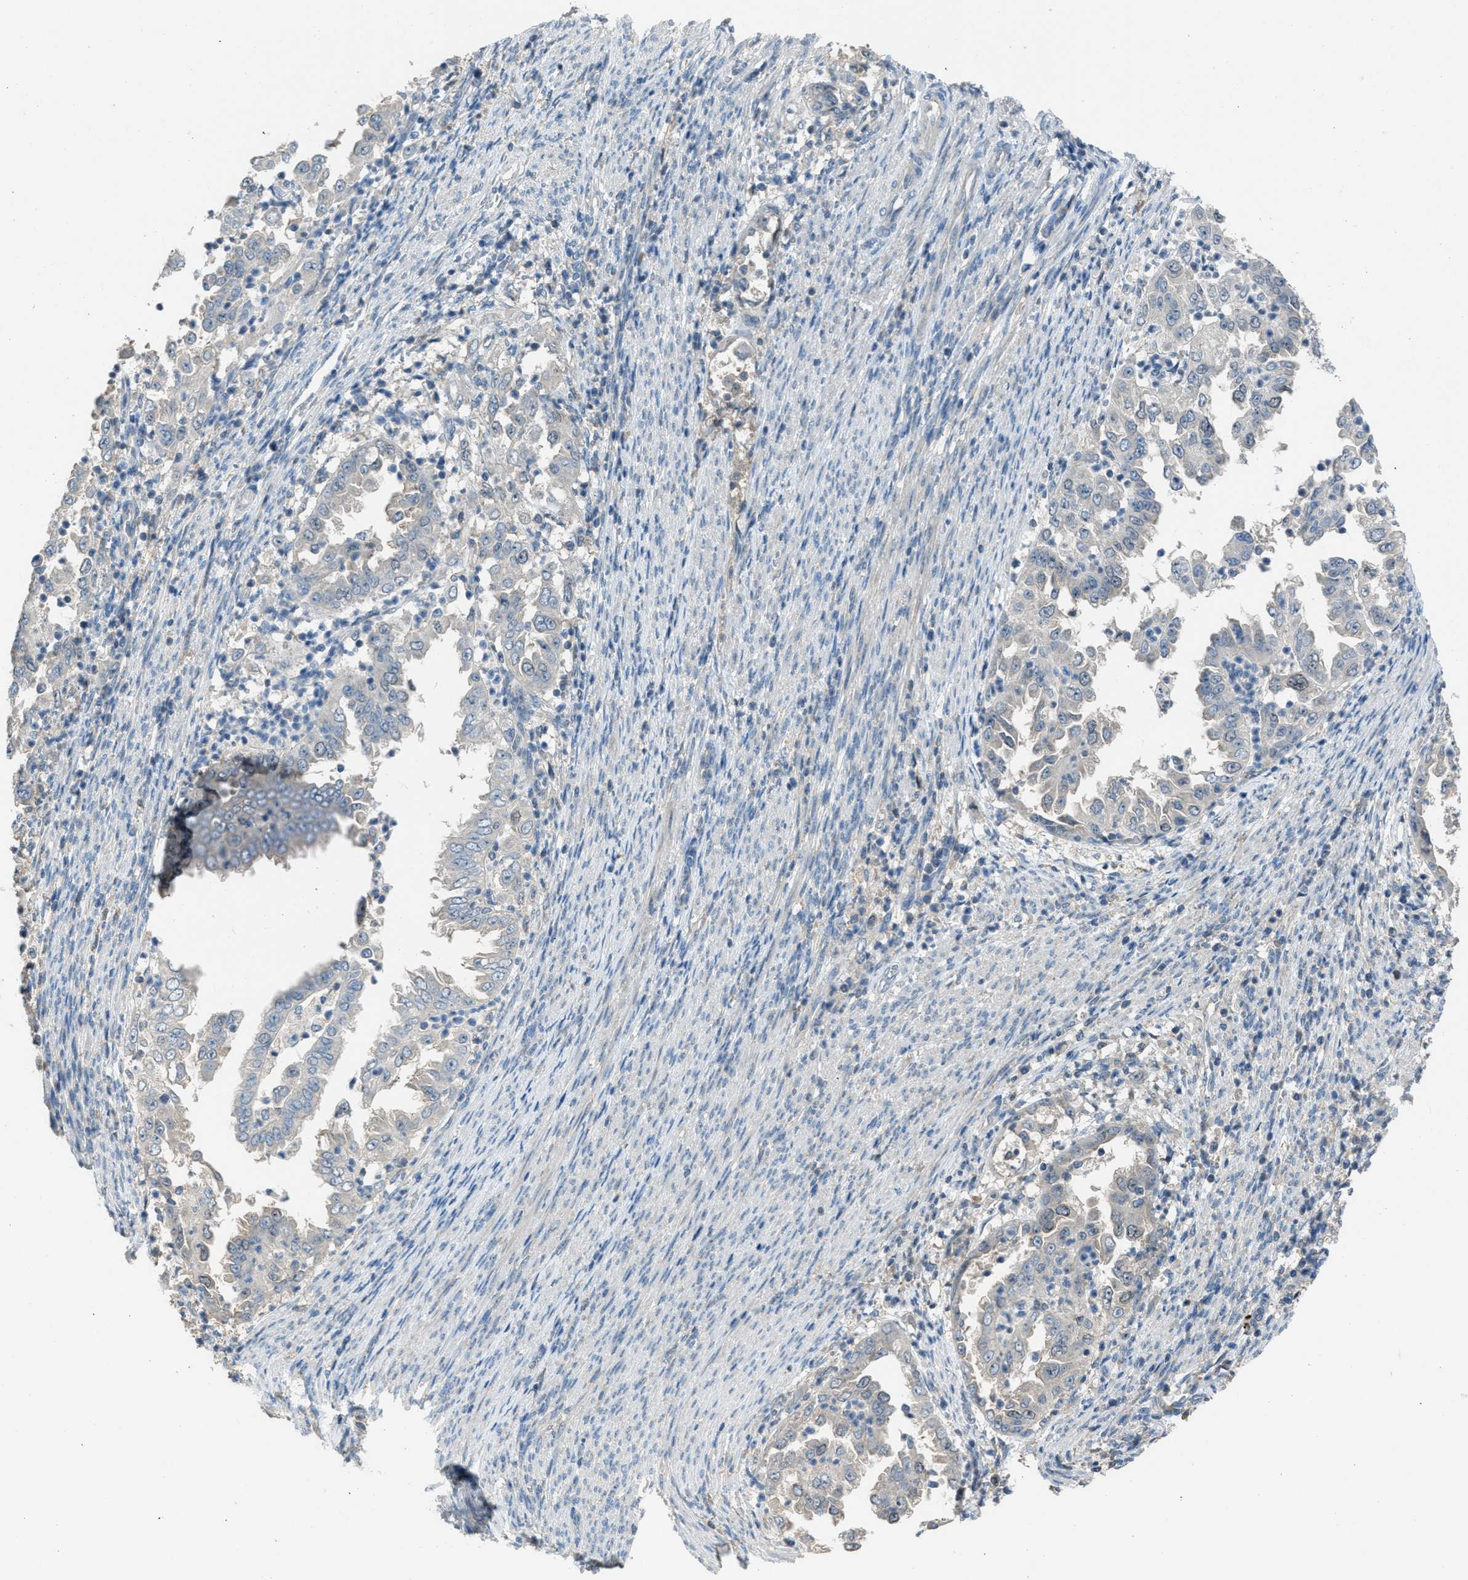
{"staining": {"intensity": "negative", "quantity": "none", "location": "none"}, "tissue": "endometrial cancer", "cell_type": "Tumor cells", "image_type": "cancer", "snomed": [{"axis": "morphology", "description": "Adenocarcinoma, NOS"}, {"axis": "topography", "description": "Endometrium"}], "caption": "Immunohistochemistry of human endometrial cancer shows no expression in tumor cells.", "gene": "MIS18A", "patient": {"sex": "female", "age": 85}}